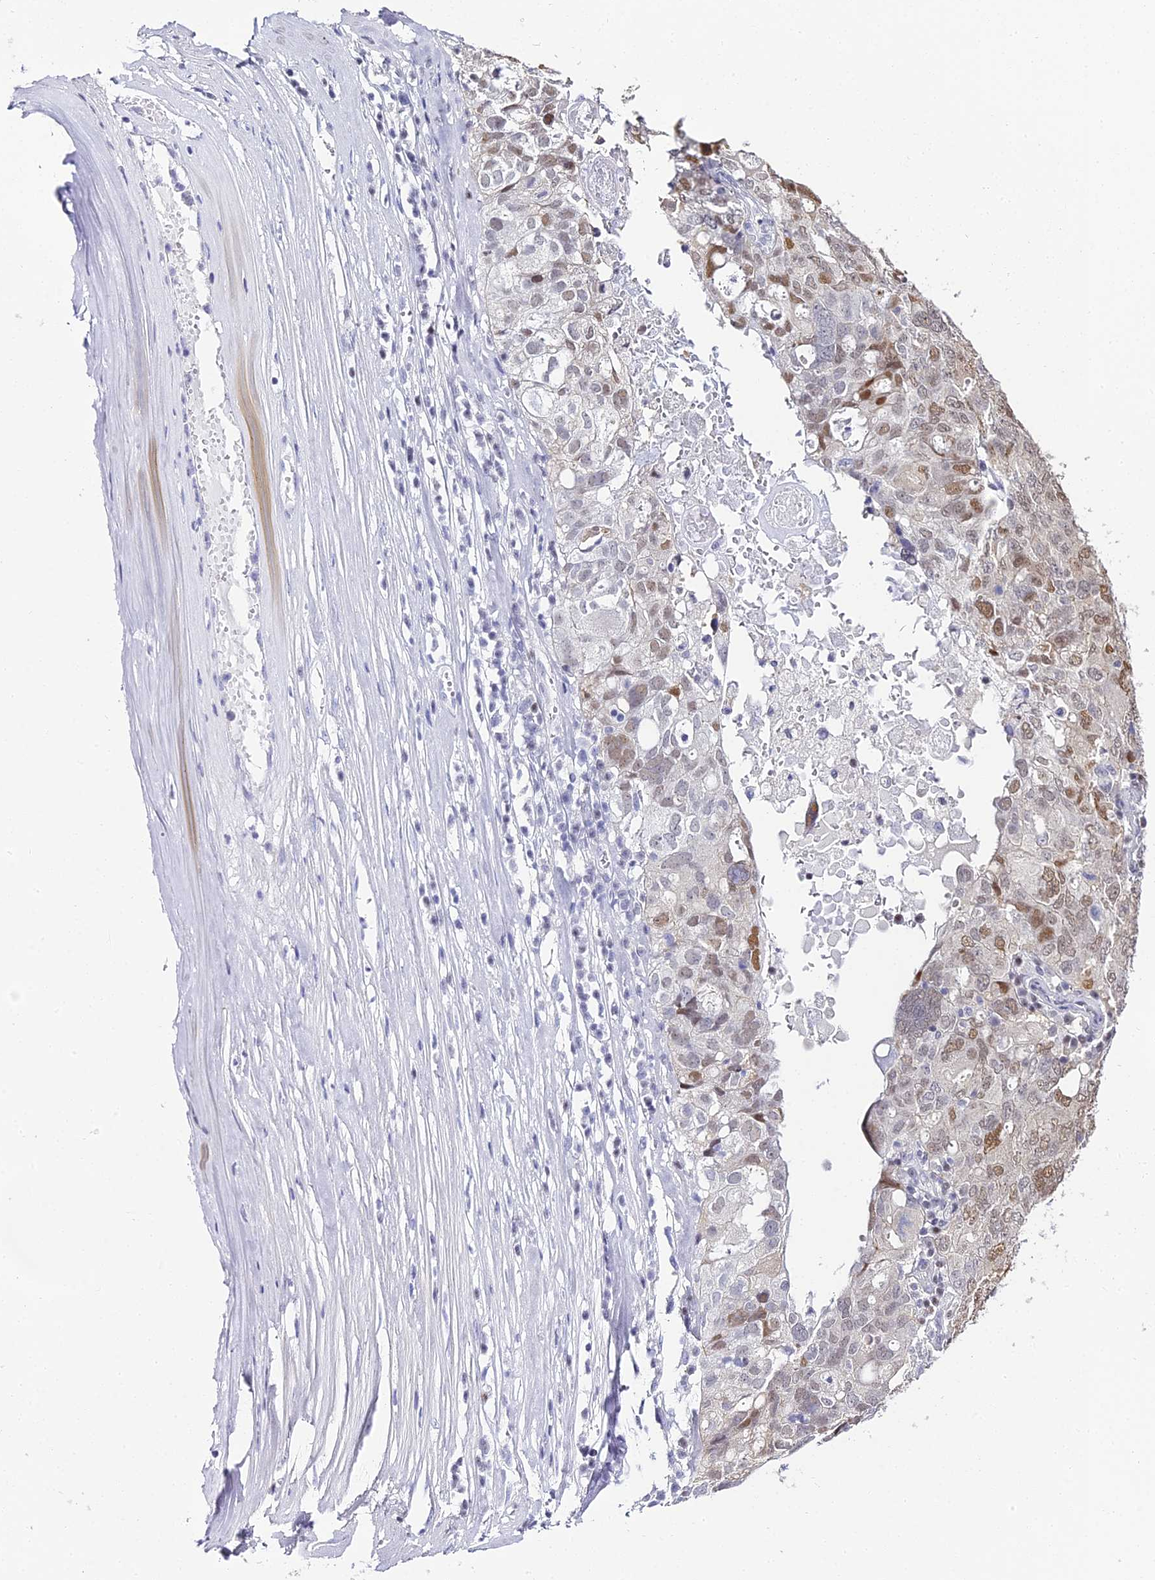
{"staining": {"intensity": "moderate", "quantity": "25%-75%", "location": "nuclear"}, "tissue": "ovarian cancer", "cell_type": "Tumor cells", "image_type": "cancer", "snomed": [{"axis": "morphology", "description": "Carcinoma, endometroid"}, {"axis": "topography", "description": "Ovary"}], "caption": "IHC (DAB) staining of human endometroid carcinoma (ovarian) exhibits moderate nuclear protein positivity in about 25%-75% of tumor cells.", "gene": "ABHD14A-ACY1", "patient": {"sex": "female", "age": 62}}